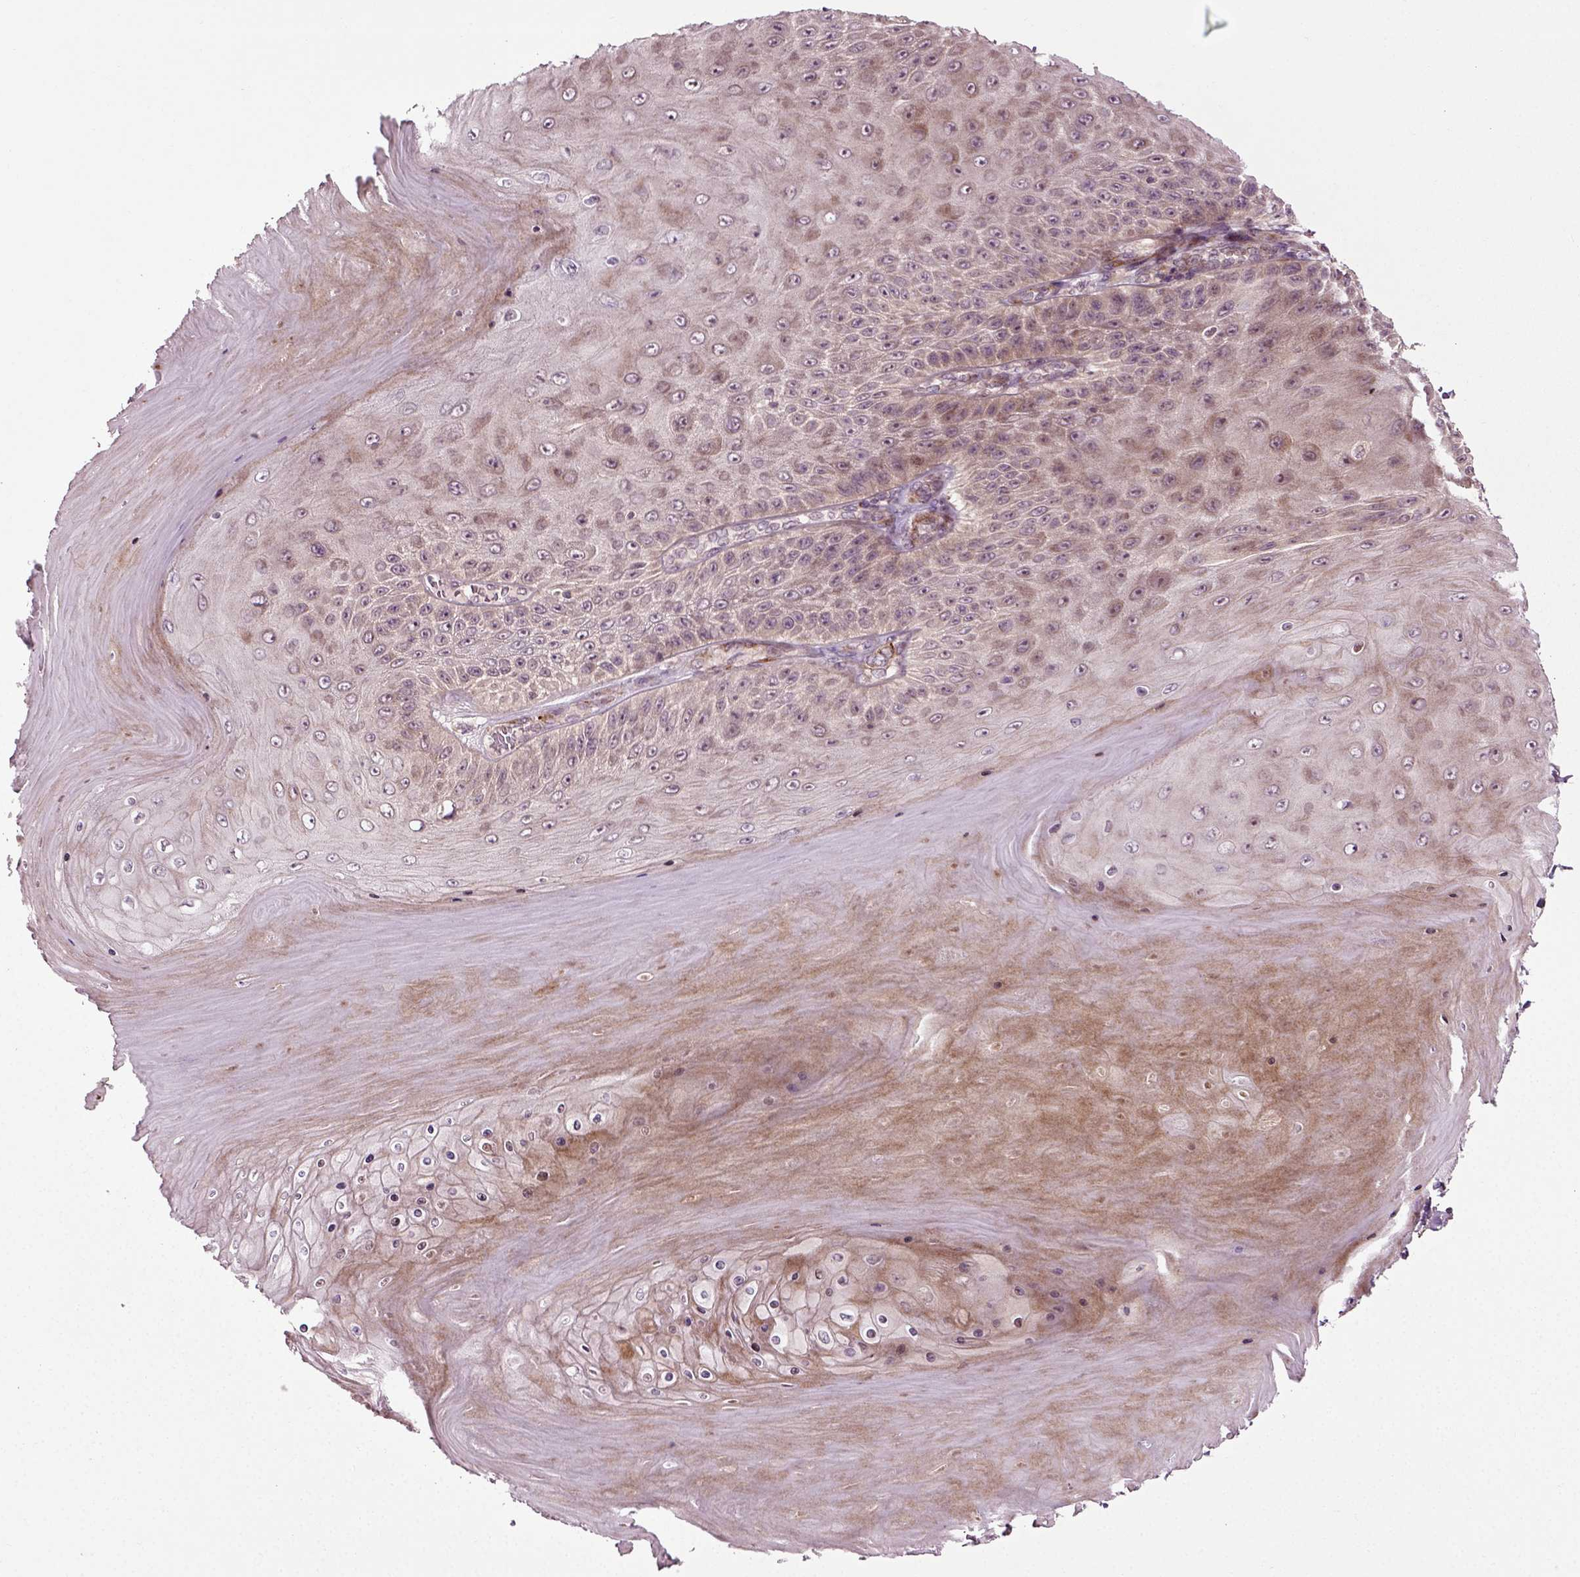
{"staining": {"intensity": "weak", "quantity": "25%-75%", "location": "cytoplasmic/membranous"}, "tissue": "skin cancer", "cell_type": "Tumor cells", "image_type": "cancer", "snomed": [{"axis": "morphology", "description": "Squamous cell carcinoma, NOS"}, {"axis": "topography", "description": "Skin"}], "caption": "Brown immunohistochemical staining in squamous cell carcinoma (skin) shows weak cytoplasmic/membranous positivity in approximately 25%-75% of tumor cells. (DAB IHC, brown staining for protein, blue staining for nuclei).", "gene": "PLCD3", "patient": {"sex": "male", "age": 62}}